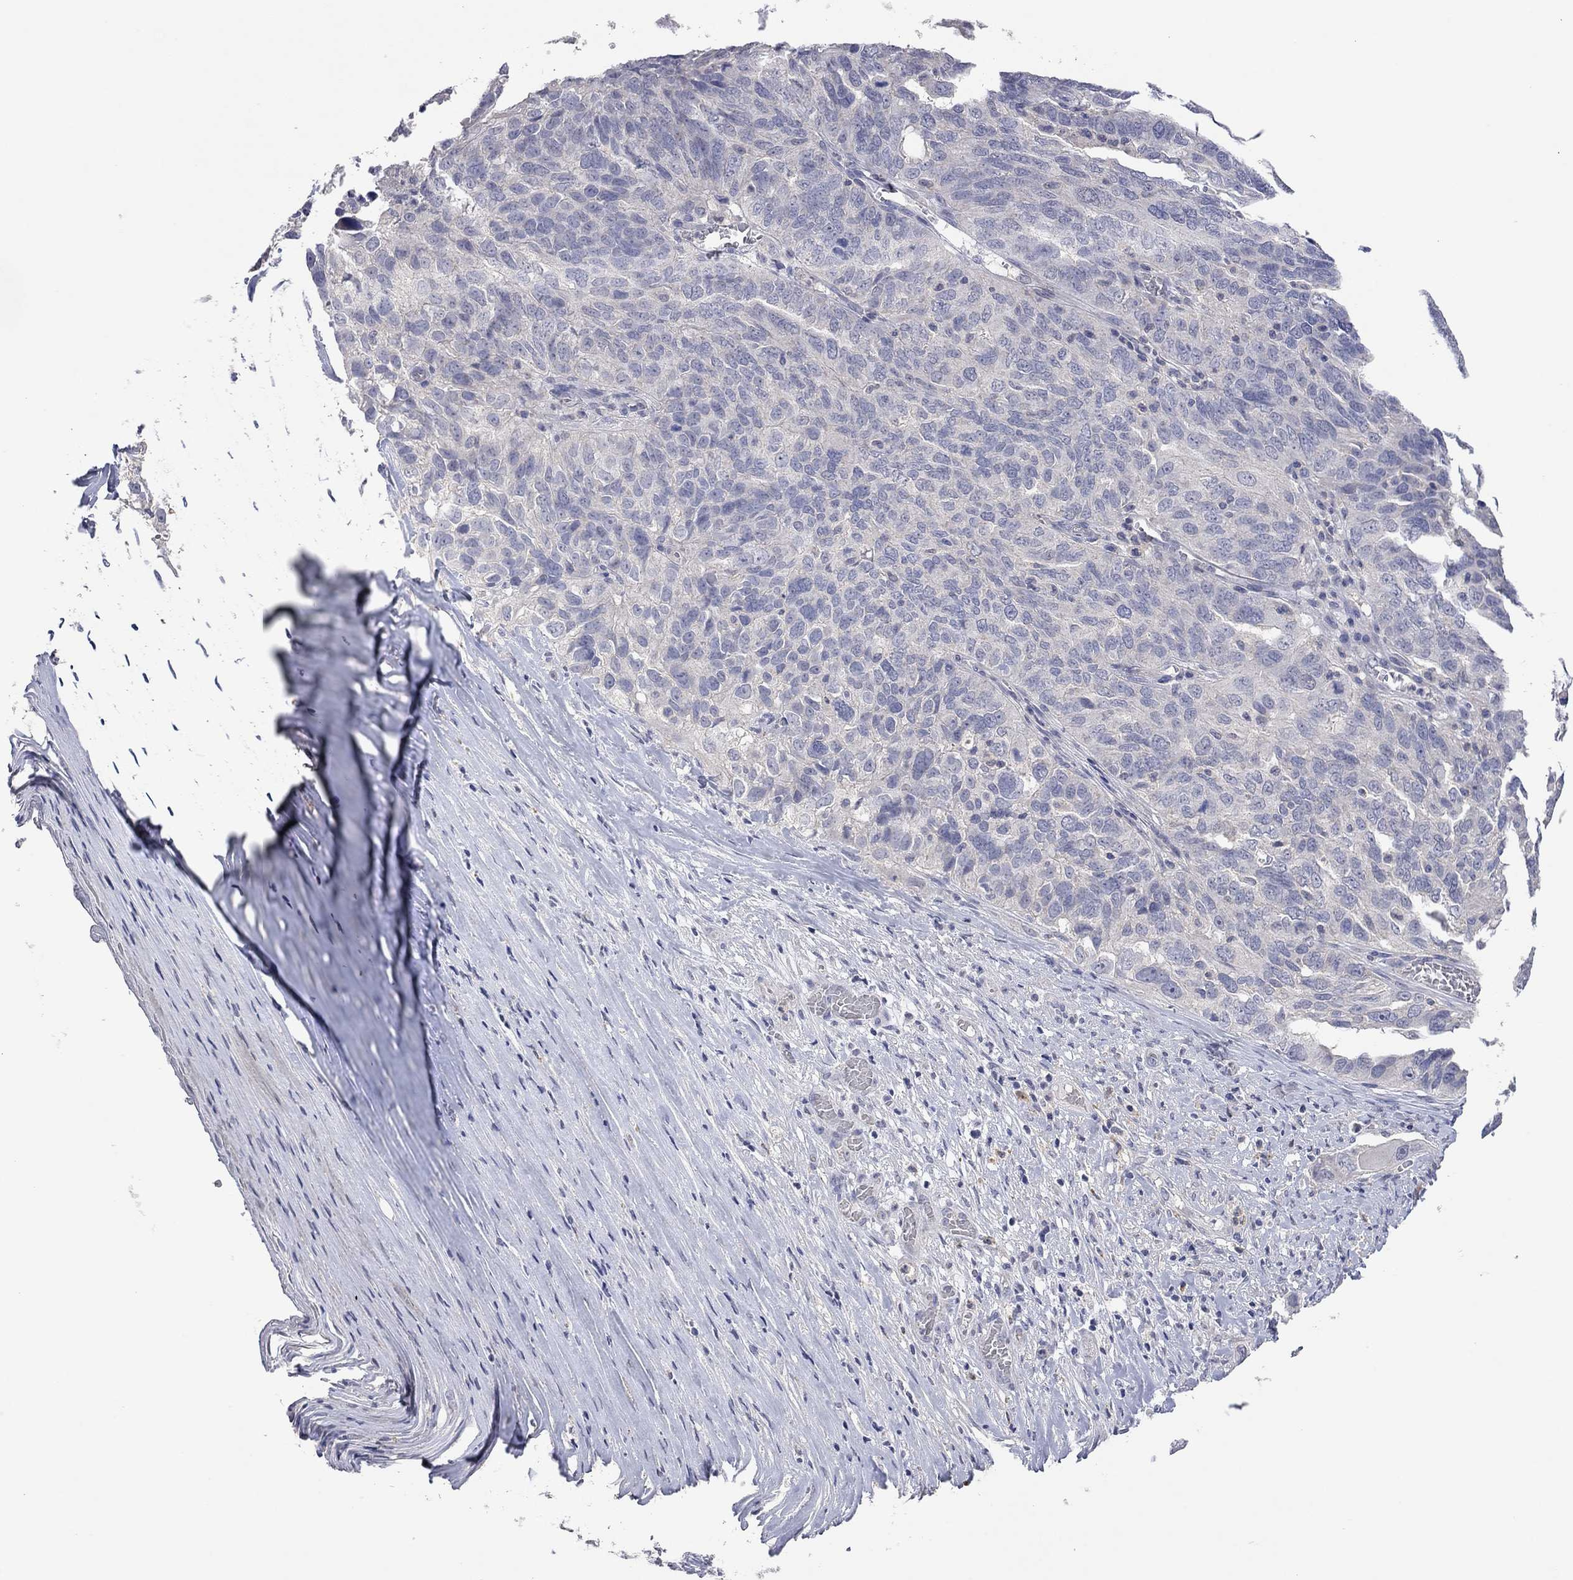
{"staining": {"intensity": "negative", "quantity": "none", "location": "none"}, "tissue": "ovarian cancer", "cell_type": "Tumor cells", "image_type": "cancer", "snomed": [{"axis": "morphology", "description": "Carcinoma, endometroid"}, {"axis": "topography", "description": "Soft tissue"}, {"axis": "topography", "description": "Ovary"}], "caption": "Ovarian endometroid carcinoma stained for a protein using immunohistochemistry displays no staining tumor cells.", "gene": "MMP13", "patient": {"sex": "female", "age": 52}}